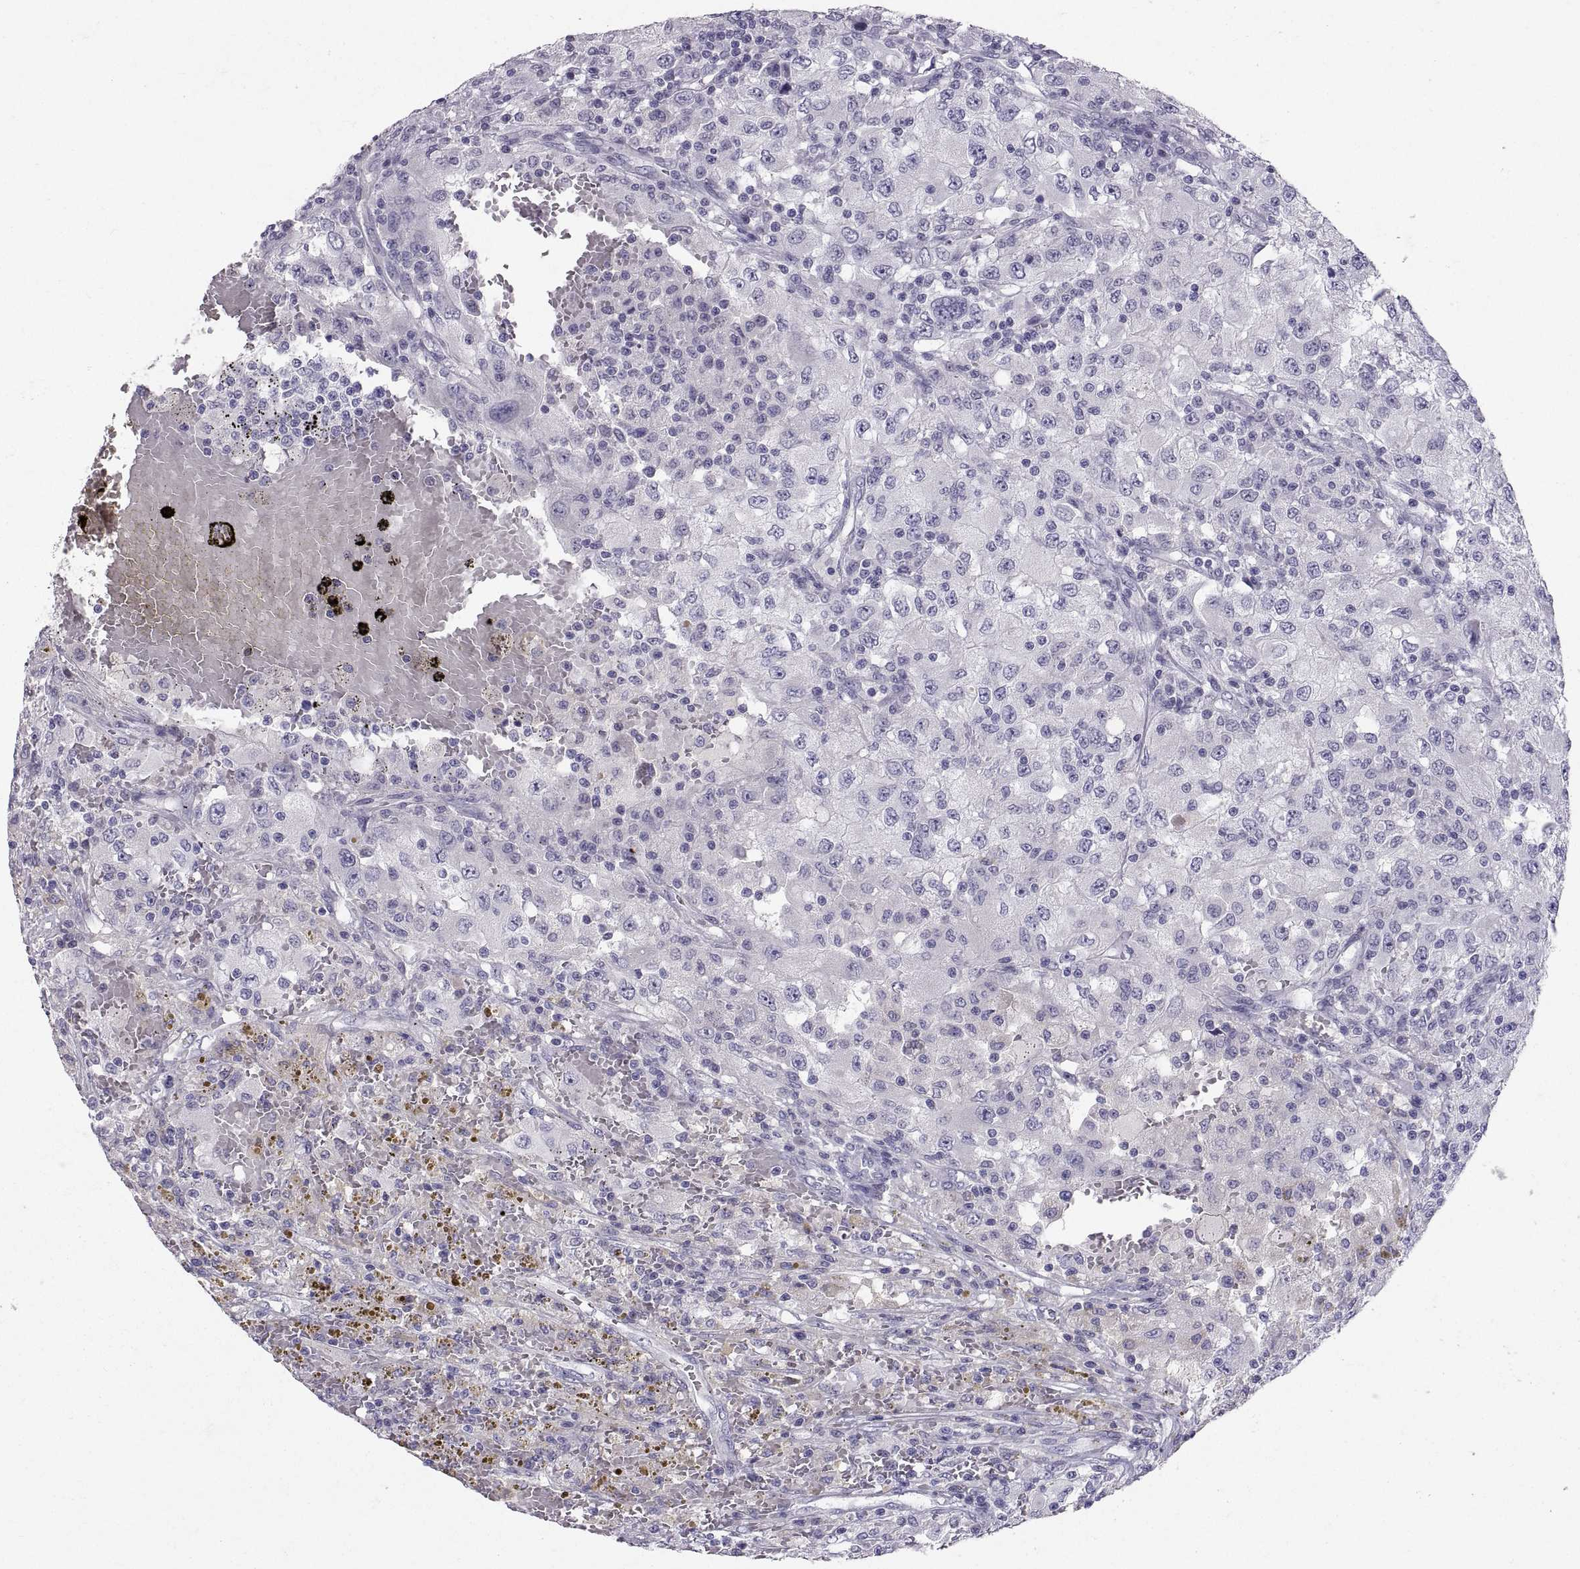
{"staining": {"intensity": "negative", "quantity": "none", "location": "none"}, "tissue": "renal cancer", "cell_type": "Tumor cells", "image_type": "cancer", "snomed": [{"axis": "morphology", "description": "Adenocarcinoma, NOS"}, {"axis": "topography", "description": "Kidney"}], "caption": "DAB immunohistochemical staining of human renal cancer reveals no significant expression in tumor cells.", "gene": "PTN", "patient": {"sex": "female", "age": 67}}